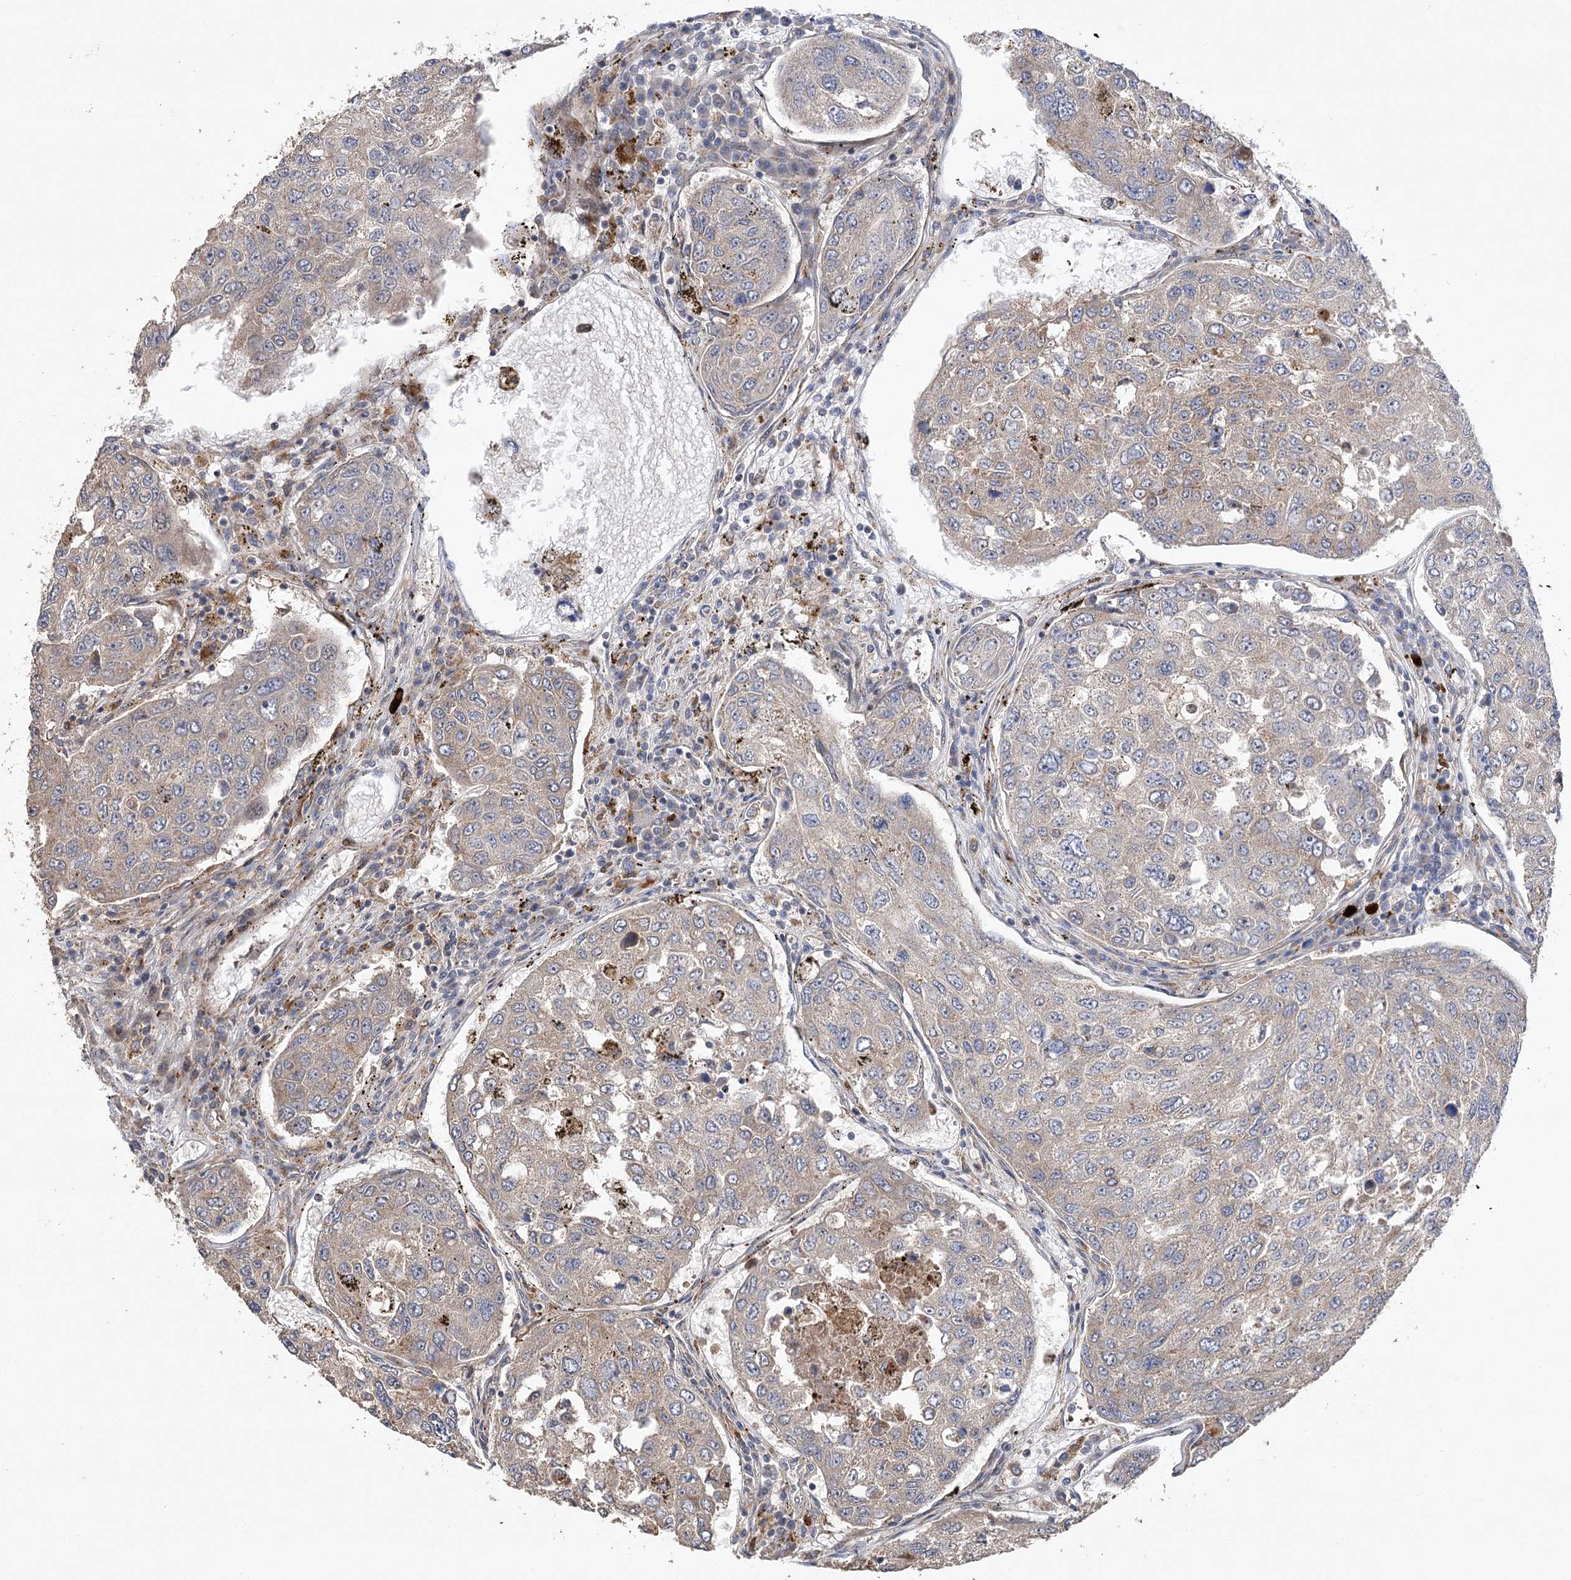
{"staining": {"intensity": "weak", "quantity": "<25%", "location": "cytoplasmic/membranous"}, "tissue": "urothelial cancer", "cell_type": "Tumor cells", "image_type": "cancer", "snomed": [{"axis": "morphology", "description": "Urothelial carcinoma, High grade"}, {"axis": "topography", "description": "Lymph node"}, {"axis": "topography", "description": "Urinary bladder"}], "caption": "High power microscopy micrograph of an immunohistochemistry (IHC) image of high-grade urothelial carcinoma, revealing no significant positivity in tumor cells.", "gene": "OBSL1", "patient": {"sex": "male", "age": 51}}